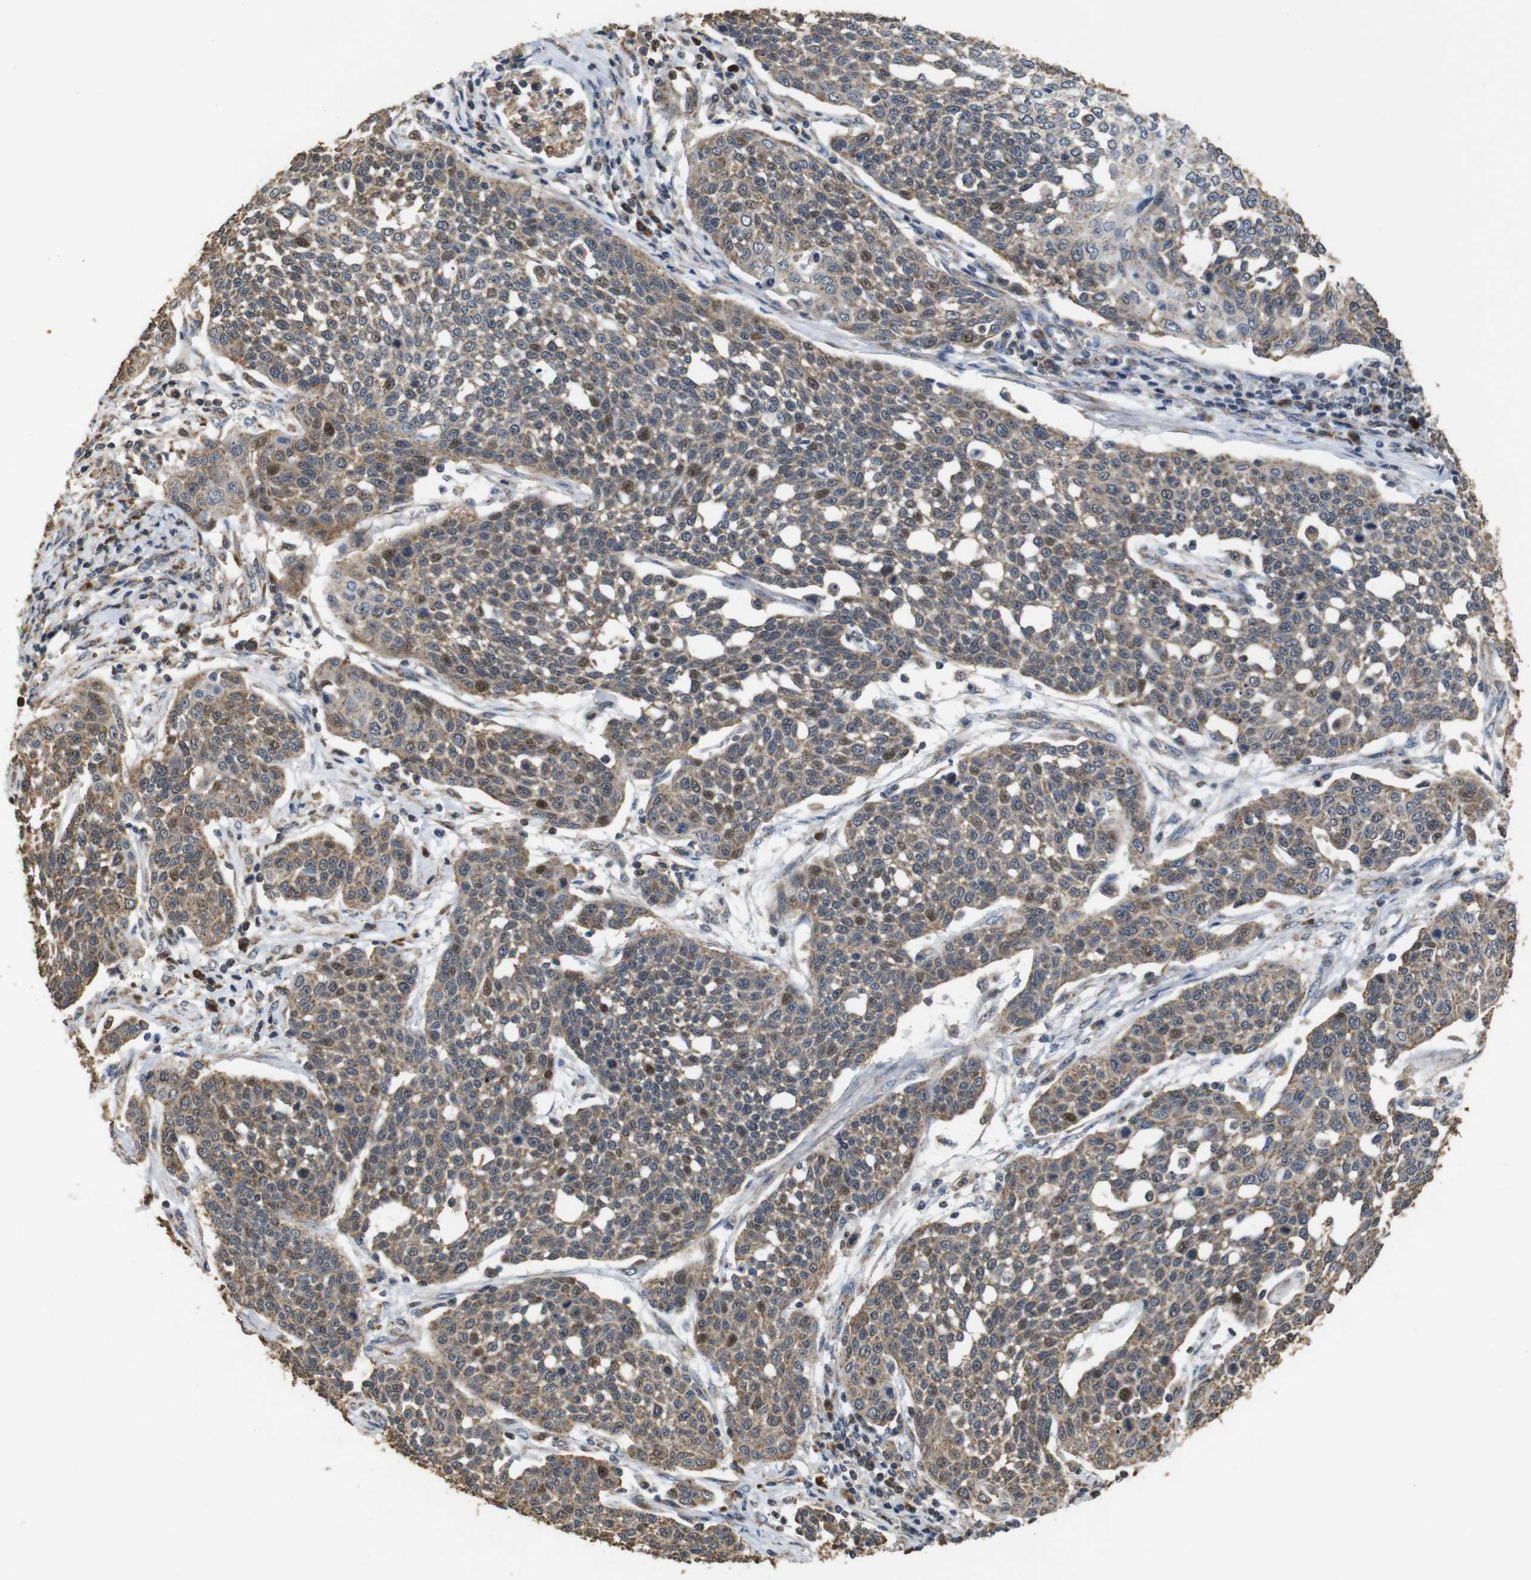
{"staining": {"intensity": "weak", "quantity": ">75%", "location": "cytoplasmic/membranous,nuclear"}, "tissue": "cervical cancer", "cell_type": "Tumor cells", "image_type": "cancer", "snomed": [{"axis": "morphology", "description": "Squamous cell carcinoma, NOS"}, {"axis": "topography", "description": "Cervix"}], "caption": "Cervical cancer stained with DAB immunohistochemistry (IHC) displays low levels of weak cytoplasmic/membranous and nuclear staining in about >75% of tumor cells.", "gene": "SNN", "patient": {"sex": "female", "age": 34}}